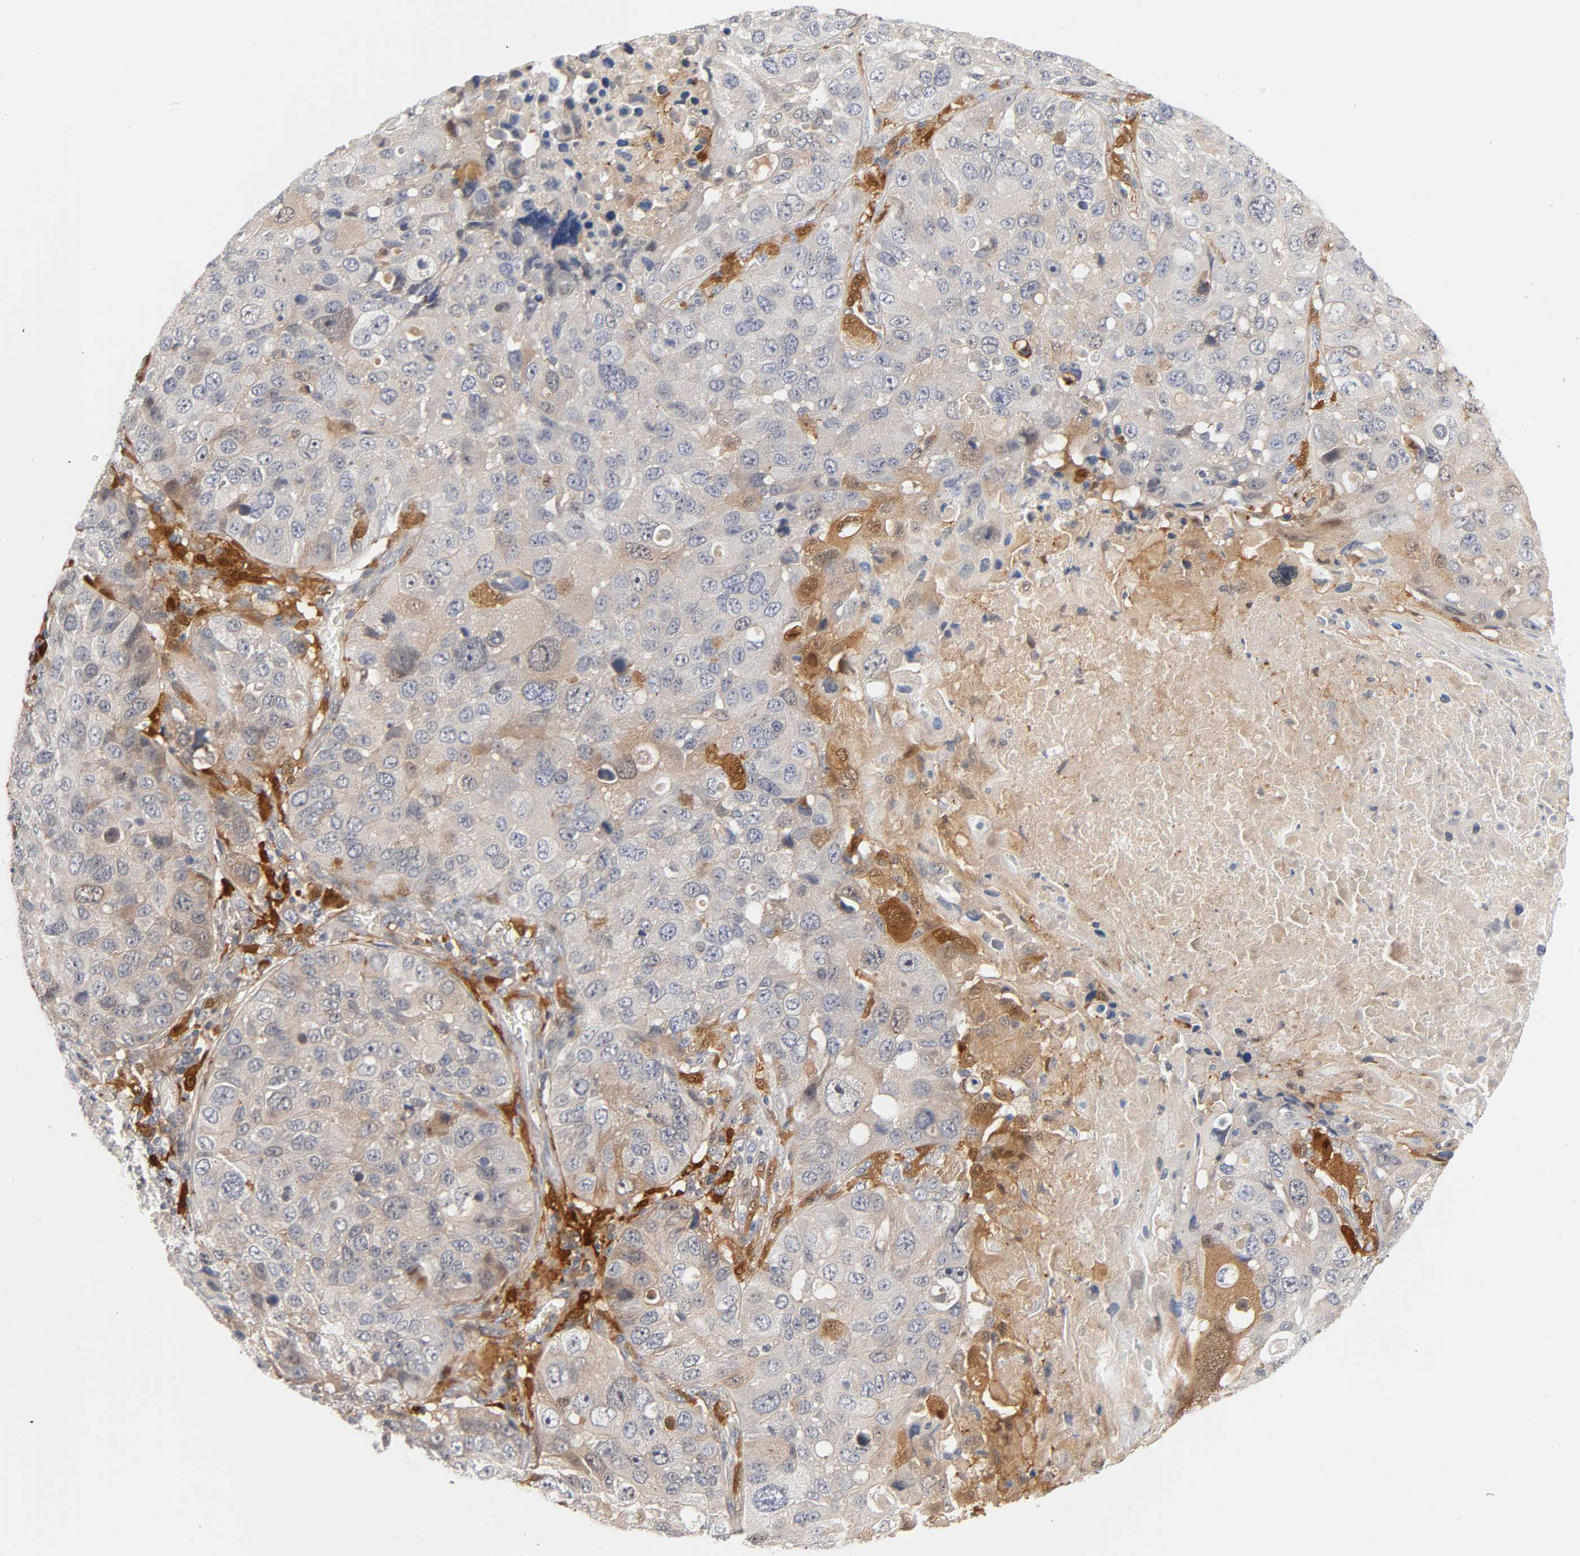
{"staining": {"intensity": "weak", "quantity": ">75%", "location": "cytoplasmic/membranous"}, "tissue": "lung cancer", "cell_type": "Tumor cells", "image_type": "cancer", "snomed": [{"axis": "morphology", "description": "Squamous cell carcinoma, NOS"}, {"axis": "topography", "description": "Lung"}], "caption": "Lung squamous cell carcinoma stained for a protein (brown) exhibits weak cytoplasmic/membranous positive expression in about >75% of tumor cells.", "gene": "IL18", "patient": {"sex": "male", "age": 57}}